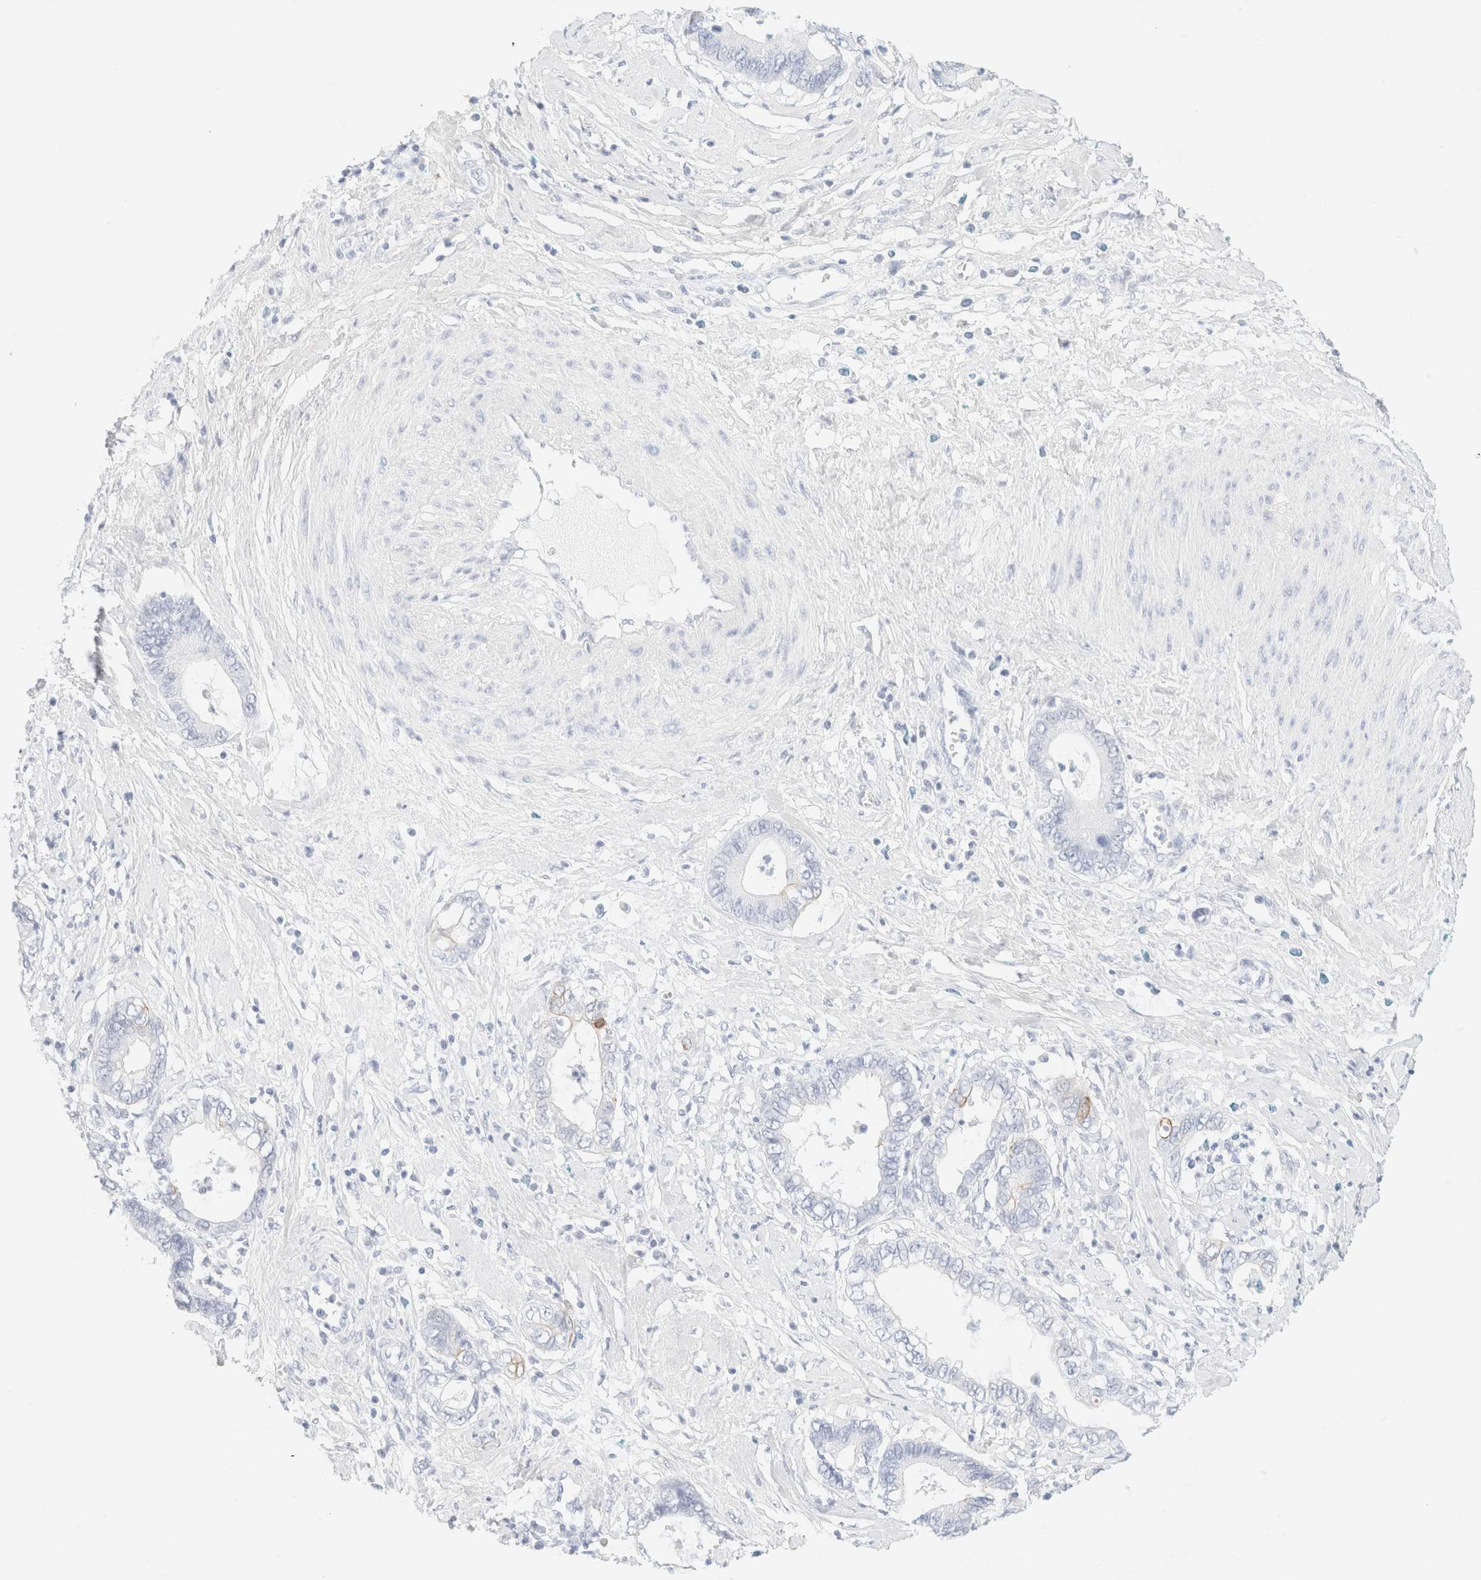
{"staining": {"intensity": "negative", "quantity": "none", "location": "none"}, "tissue": "cervical cancer", "cell_type": "Tumor cells", "image_type": "cancer", "snomed": [{"axis": "morphology", "description": "Adenocarcinoma, NOS"}, {"axis": "topography", "description": "Cervix"}], "caption": "DAB (3,3'-diaminobenzidine) immunohistochemical staining of adenocarcinoma (cervical) shows no significant staining in tumor cells. (DAB (3,3'-diaminobenzidine) immunohistochemistry with hematoxylin counter stain).", "gene": "KRT15", "patient": {"sex": "female", "age": 44}}